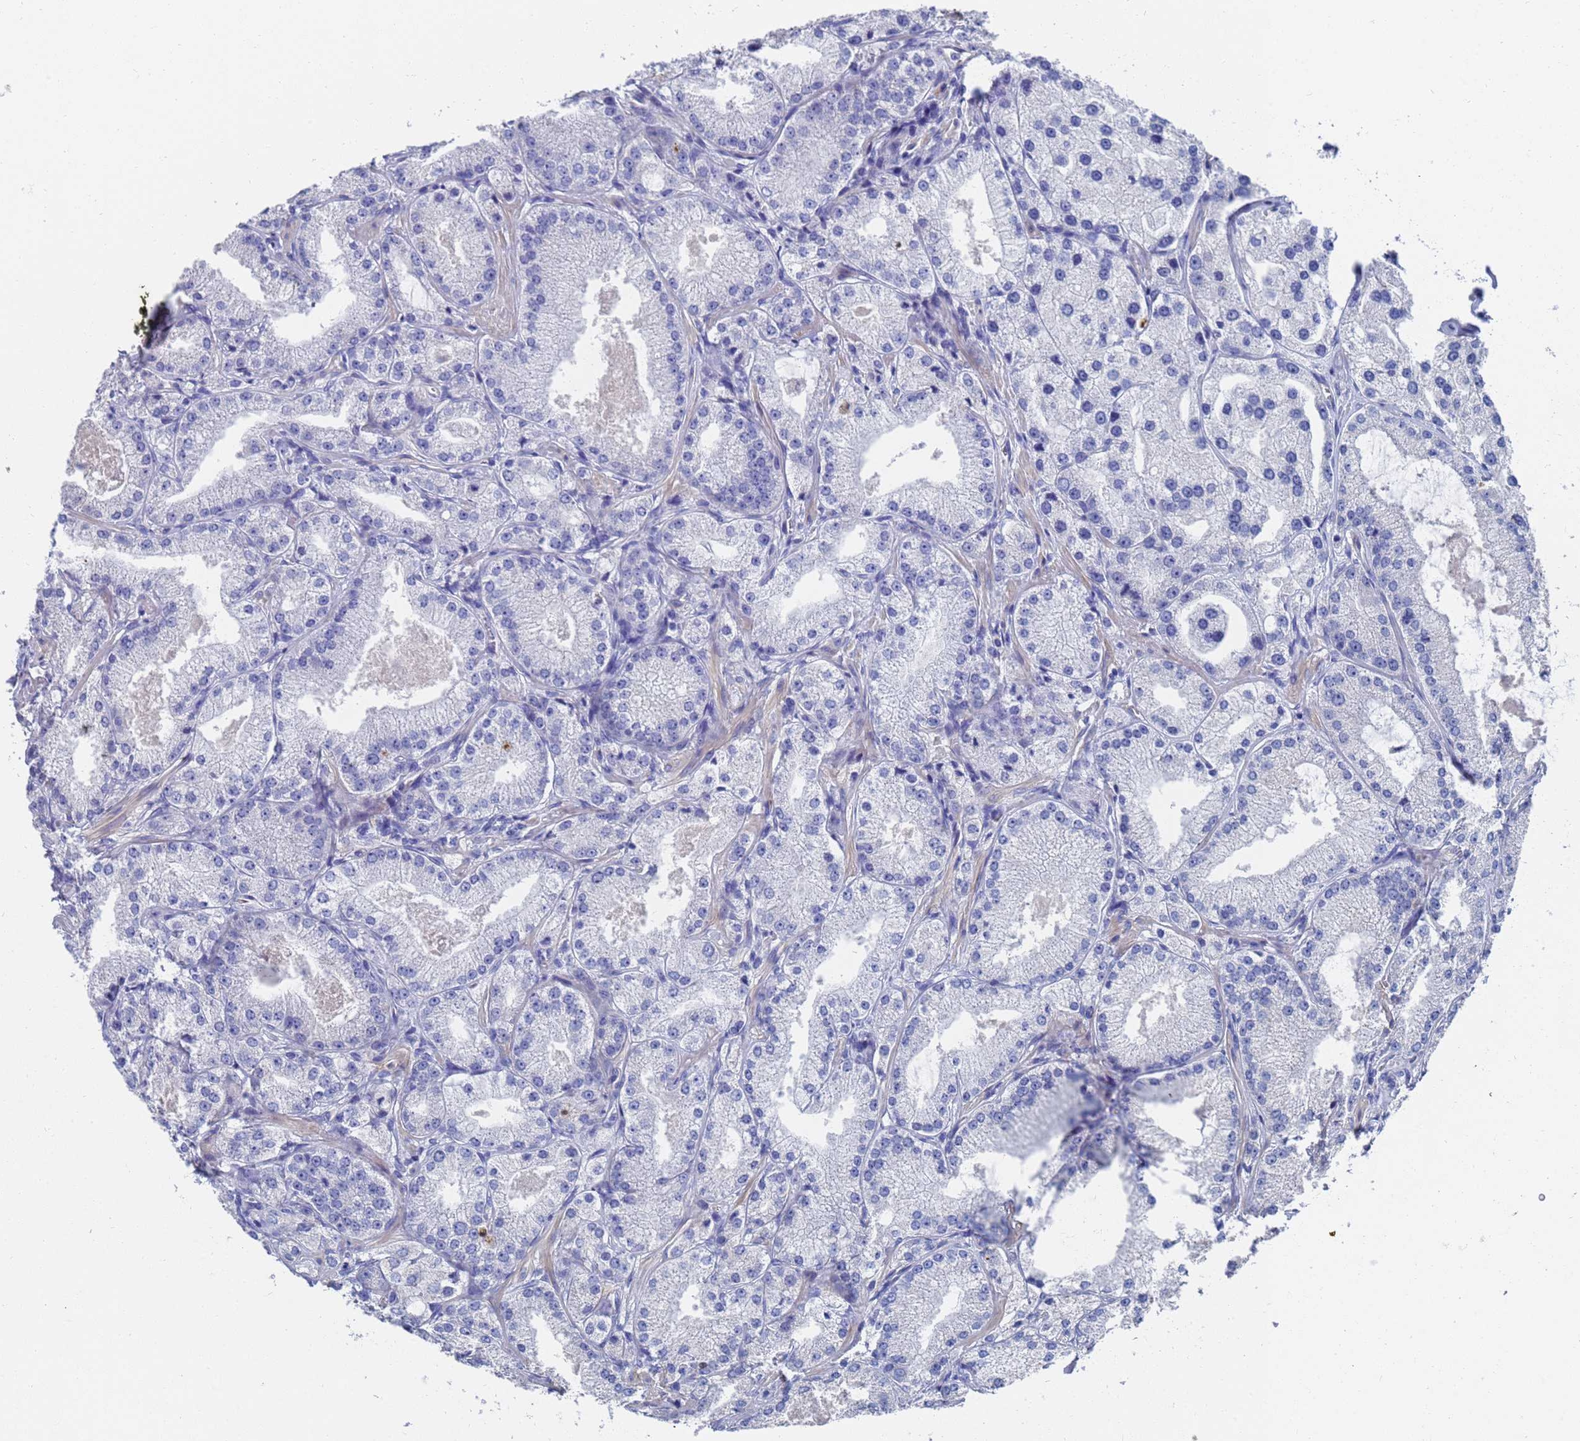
{"staining": {"intensity": "negative", "quantity": "none", "location": "none"}, "tissue": "prostate cancer", "cell_type": "Tumor cells", "image_type": "cancer", "snomed": [{"axis": "morphology", "description": "Adenocarcinoma, Low grade"}, {"axis": "topography", "description": "Prostate"}], "caption": "This micrograph is of prostate cancer stained with IHC to label a protein in brown with the nuclei are counter-stained blue. There is no positivity in tumor cells.", "gene": "LBX2", "patient": {"sex": "male", "age": 69}}